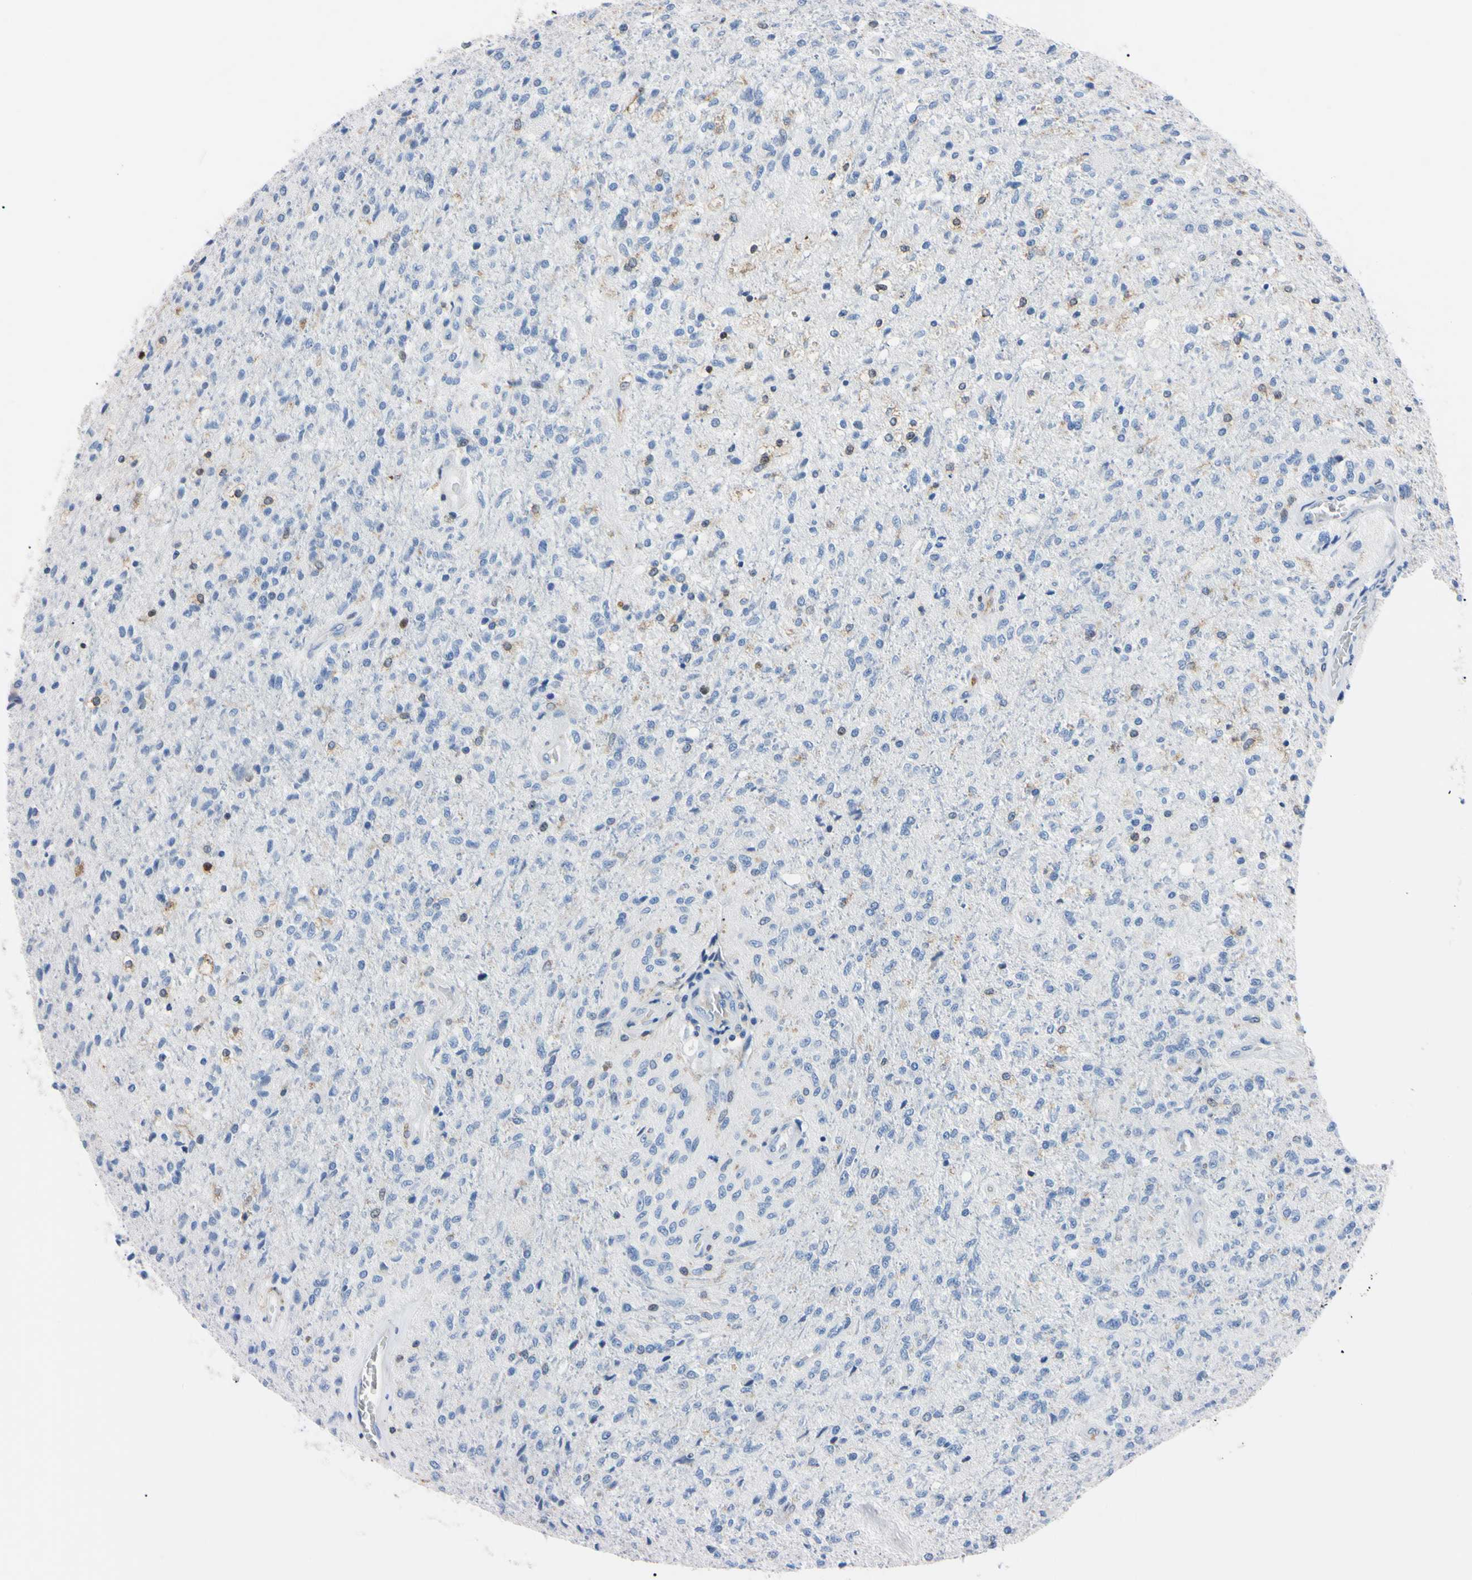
{"staining": {"intensity": "negative", "quantity": "none", "location": "none"}, "tissue": "glioma", "cell_type": "Tumor cells", "image_type": "cancer", "snomed": [{"axis": "morphology", "description": "Normal tissue, NOS"}, {"axis": "morphology", "description": "Glioma, malignant, High grade"}, {"axis": "topography", "description": "Cerebral cortex"}], "caption": "High power microscopy histopathology image of an immunohistochemistry image of glioma, revealing no significant expression in tumor cells.", "gene": "NCF4", "patient": {"sex": "male", "age": 77}}